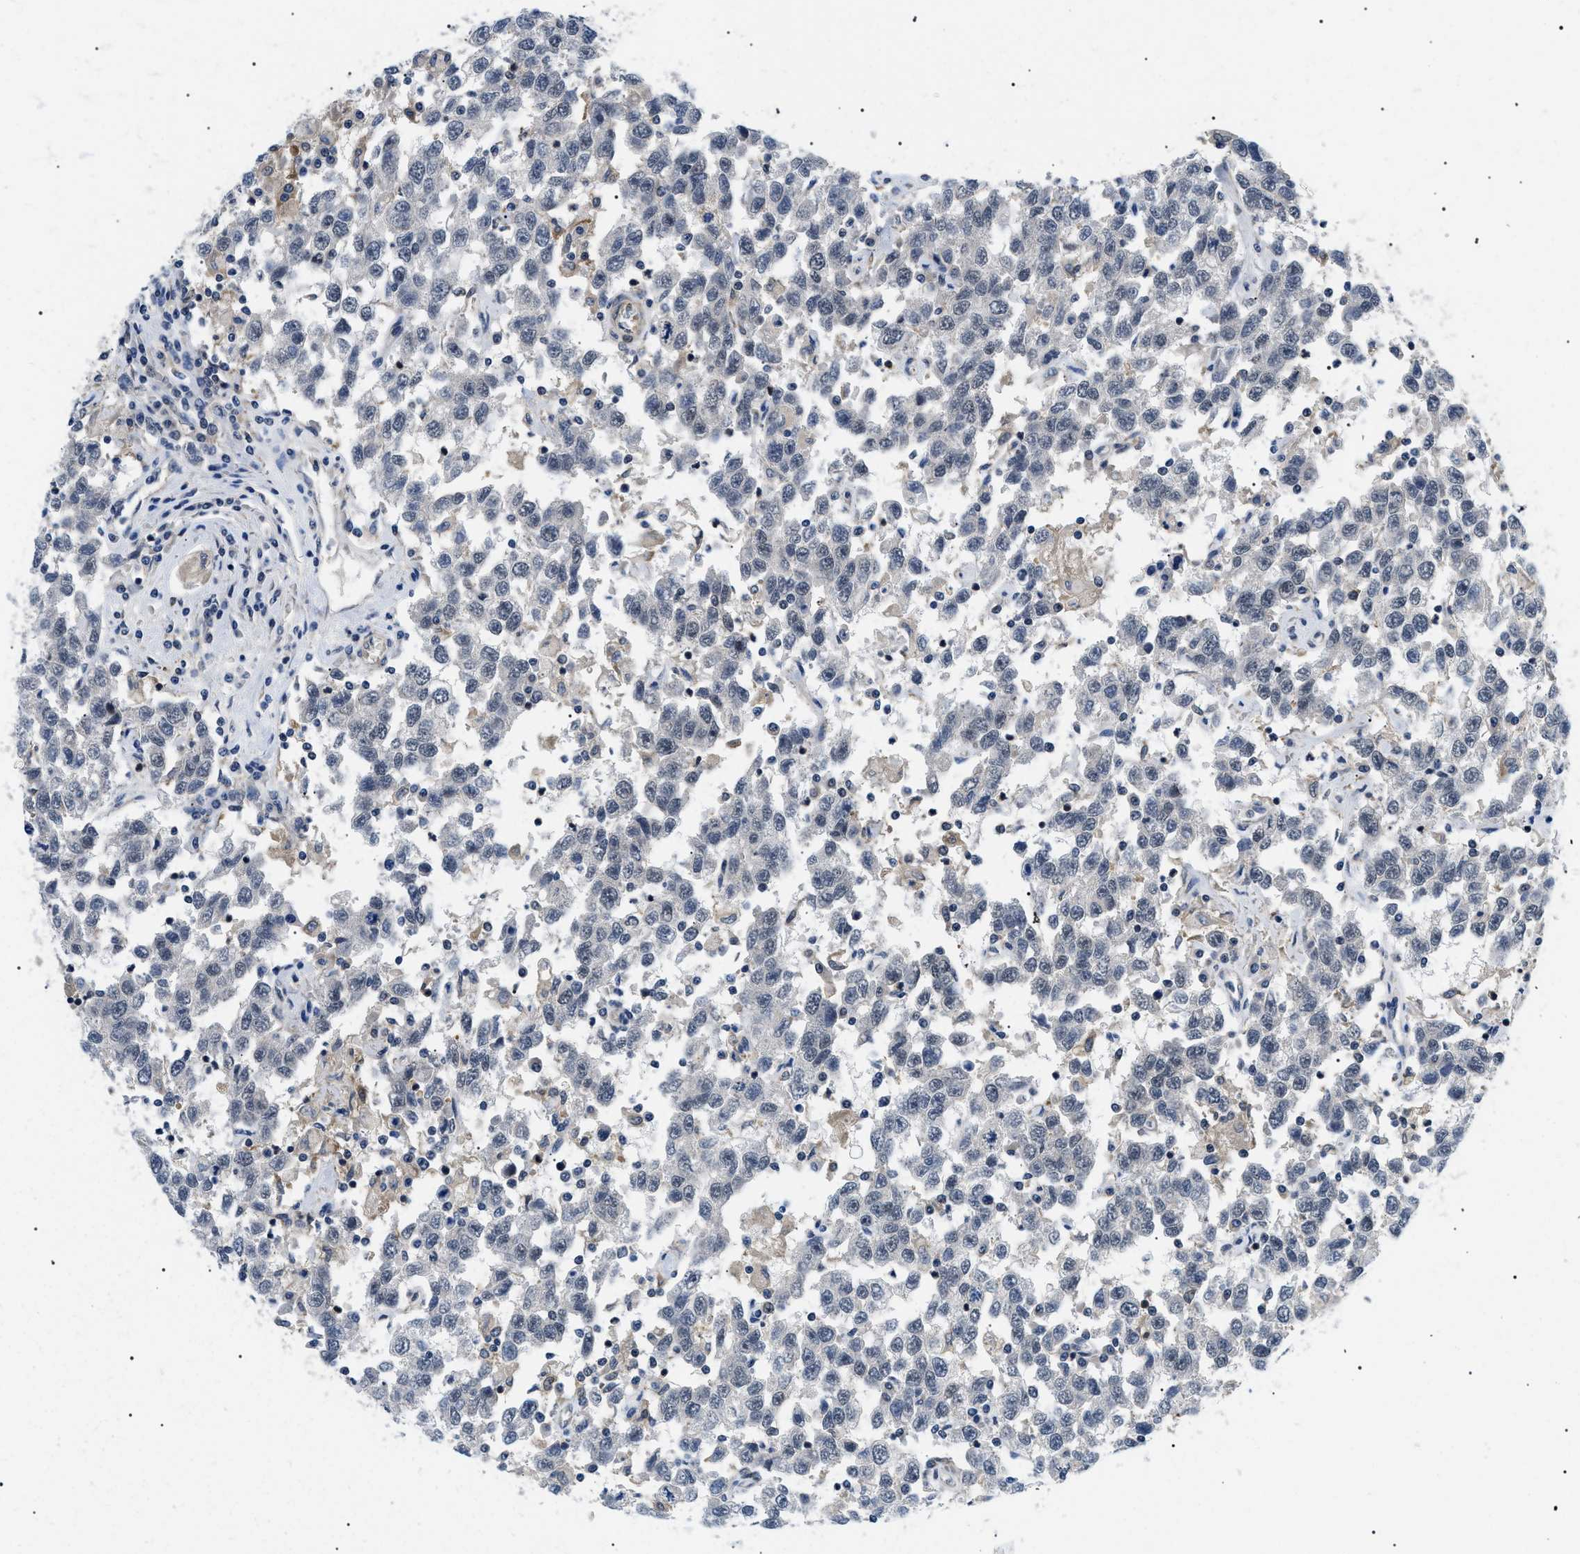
{"staining": {"intensity": "negative", "quantity": "none", "location": "none"}, "tissue": "testis cancer", "cell_type": "Tumor cells", "image_type": "cancer", "snomed": [{"axis": "morphology", "description": "Seminoma, NOS"}, {"axis": "topography", "description": "Testis"}], "caption": "DAB (3,3'-diaminobenzidine) immunohistochemical staining of human testis cancer shows no significant positivity in tumor cells. Nuclei are stained in blue.", "gene": "RBM15", "patient": {"sex": "male", "age": 41}}